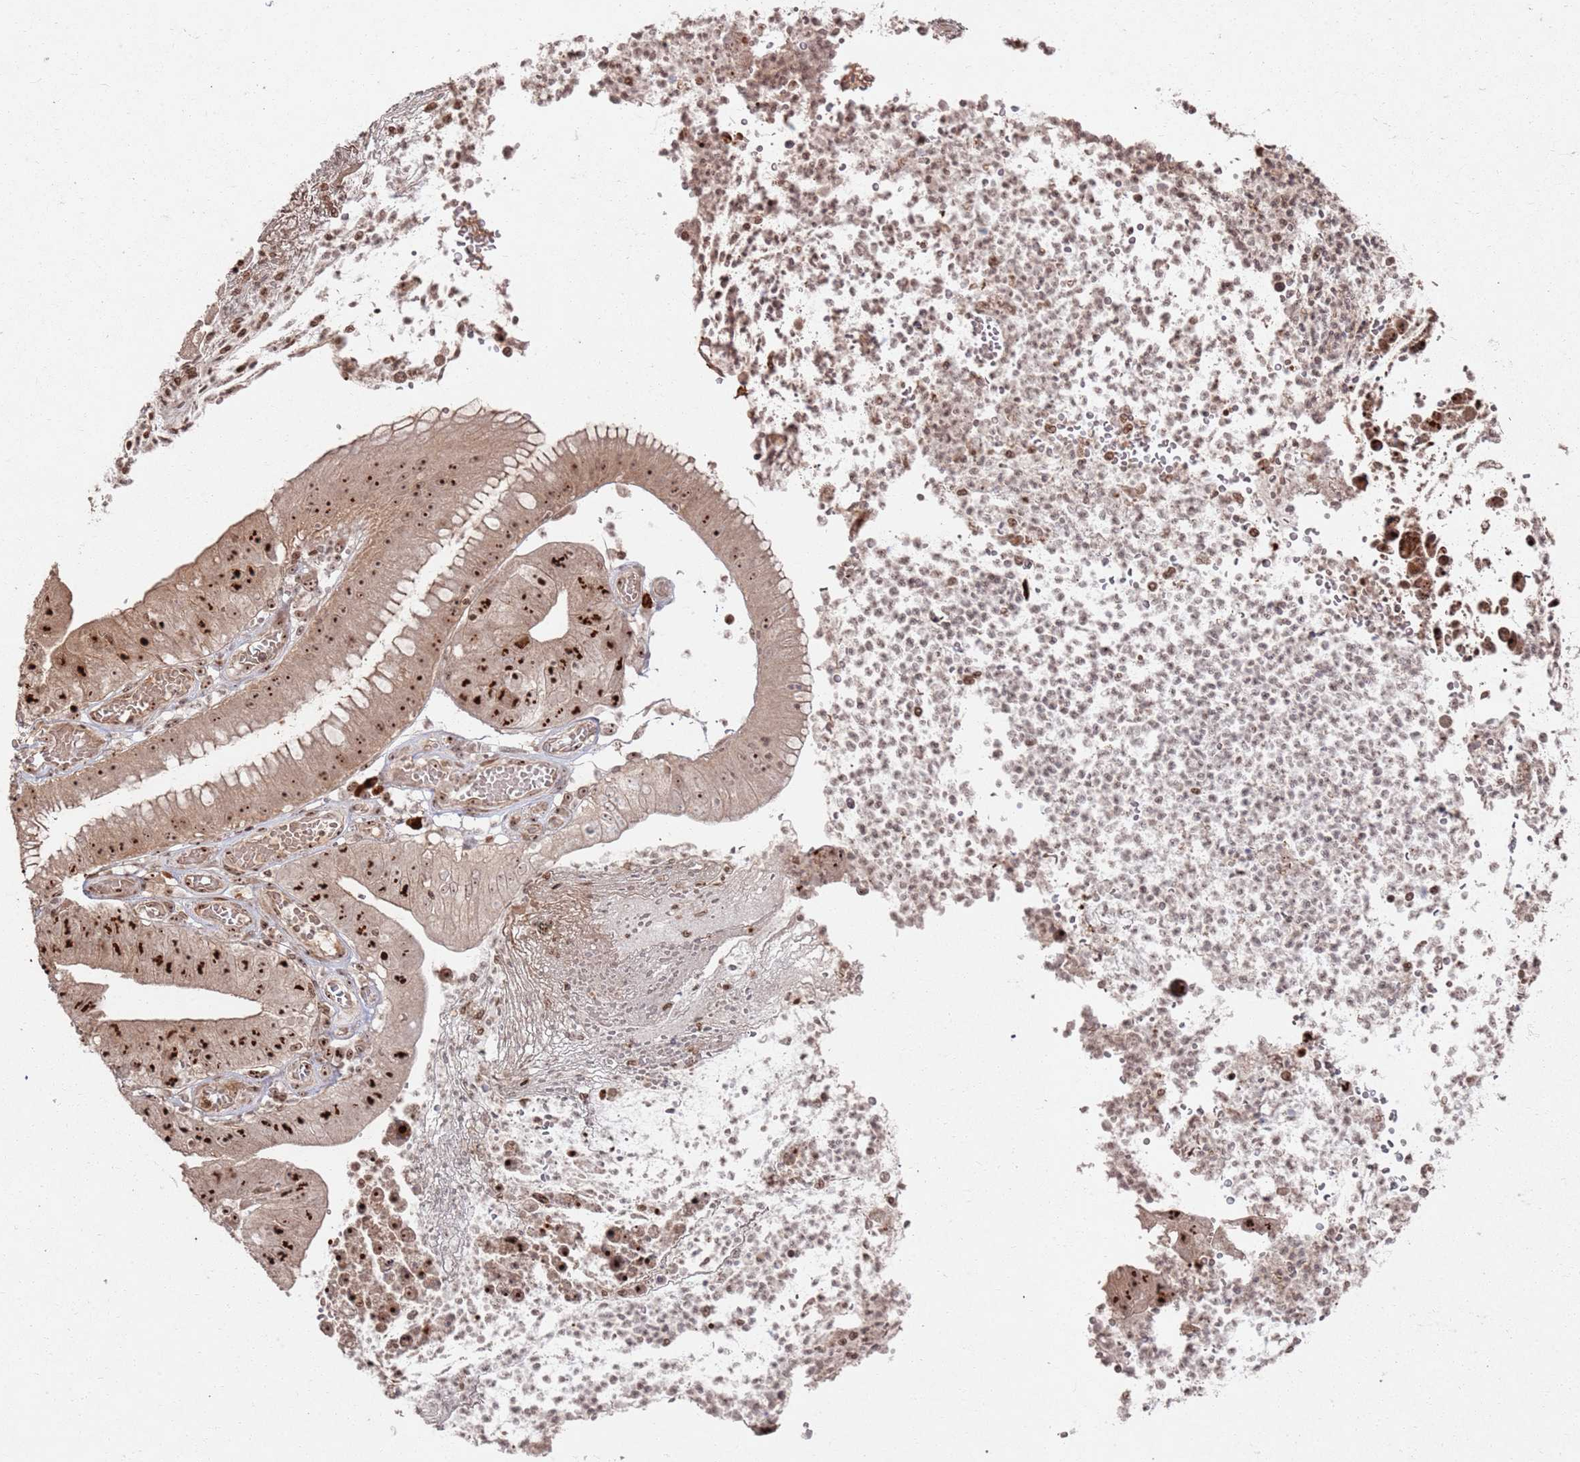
{"staining": {"intensity": "strong", "quantity": ">75%", "location": "nuclear"}, "tissue": "stomach cancer", "cell_type": "Tumor cells", "image_type": "cancer", "snomed": [{"axis": "morphology", "description": "Adenocarcinoma, NOS"}, {"axis": "topography", "description": "Stomach"}], "caption": "Immunohistochemical staining of human stomach cancer exhibits high levels of strong nuclear expression in approximately >75% of tumor cells.", "gene": "UTP11", "patient": {"sex": "male", "age": 59}}